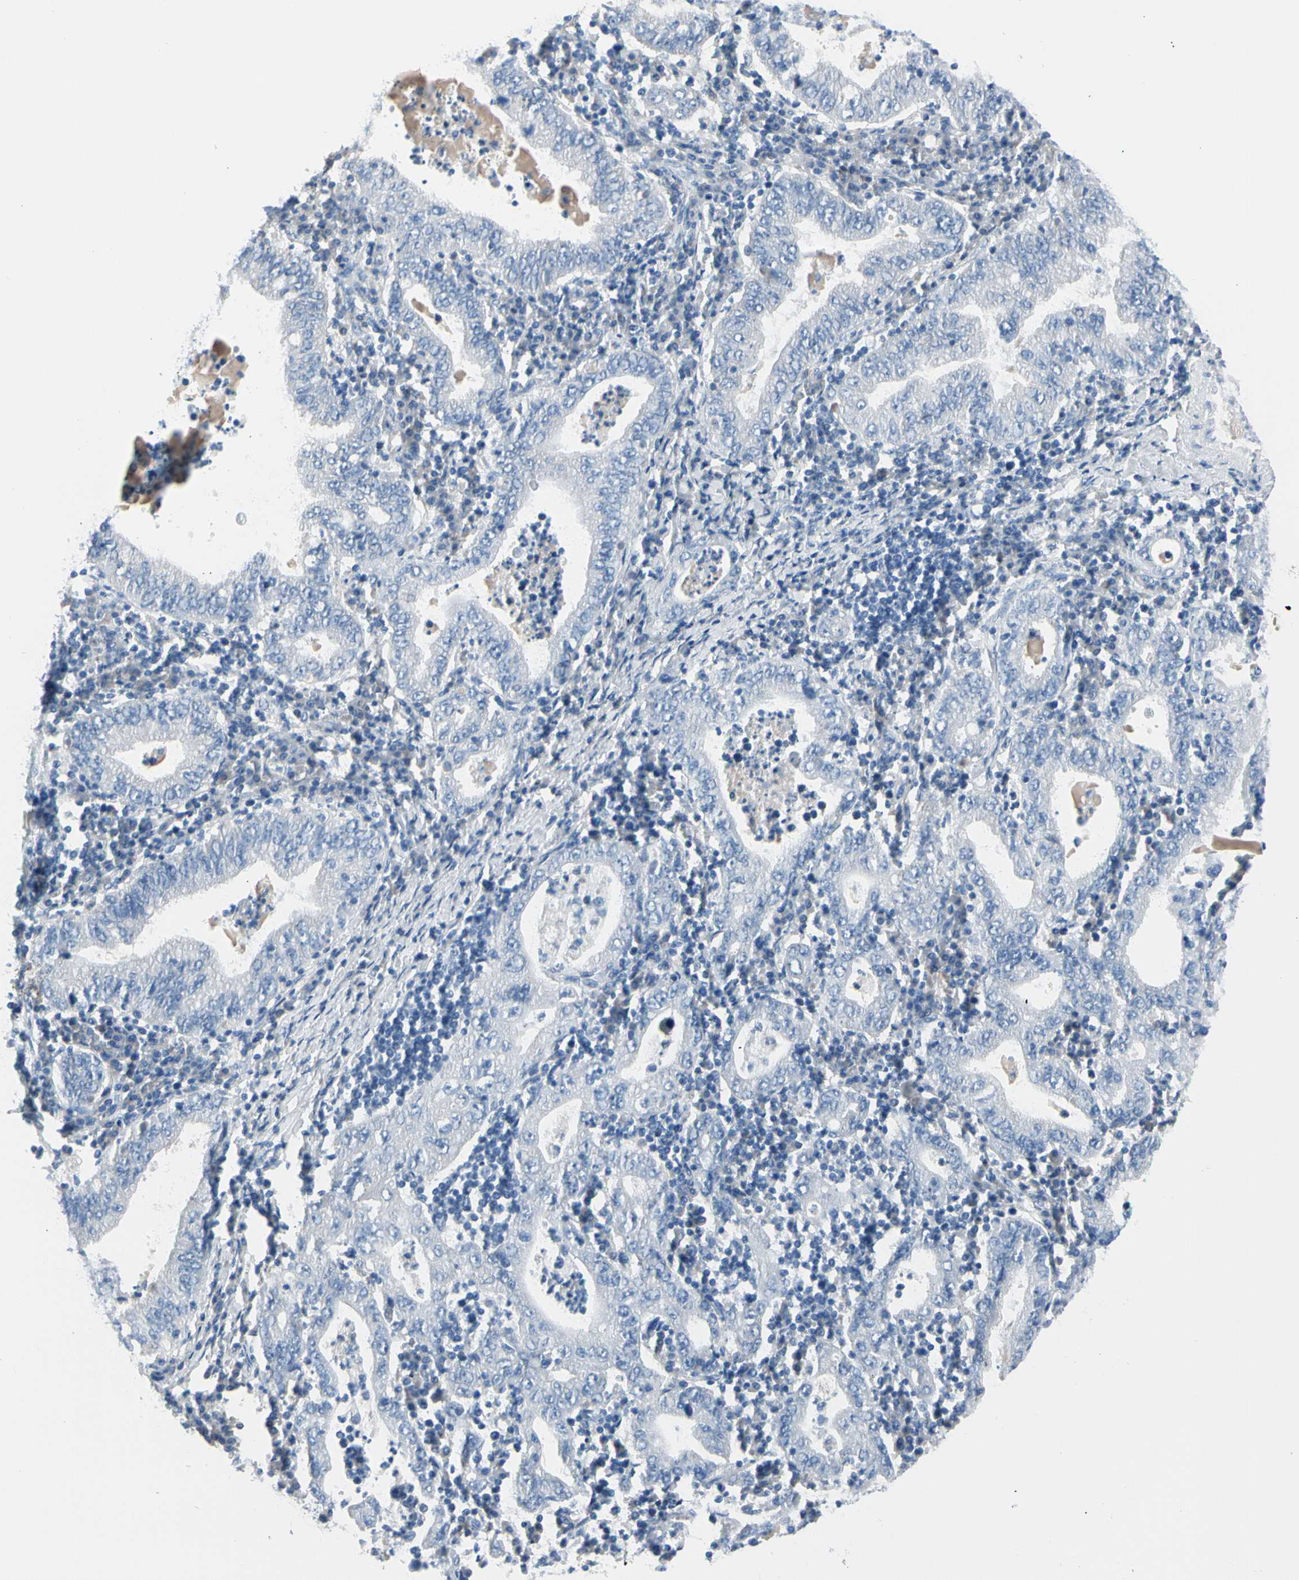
{"staining": {"intensity": "negative", "quantity": "none", "location": "none"}, "tissue": "stomach cancer", "cell_type": "Tumor cells", "image_type": "cancer", "snomed": [{"axis": "morphology", "description": "Normal tissue, NOS"}, {"axis": "morphology", "description": "Adenocarcinoma, NOS"}, {"axis": "topography", "description": "Esophagus"}, {"axis": "topography", "description": "Stomach, upper"}, {"axis": "topography", "description": "Peripheral nerve tissue"}], "caption": "A high-resolution photomicrograph shows immunohistochemistry (IHC) staining of adenocarcinoma (stomach), which reveals no significant expression in tumor cells.", "gene": "TPO", "patient": {"sex": "male", "age": 62}}